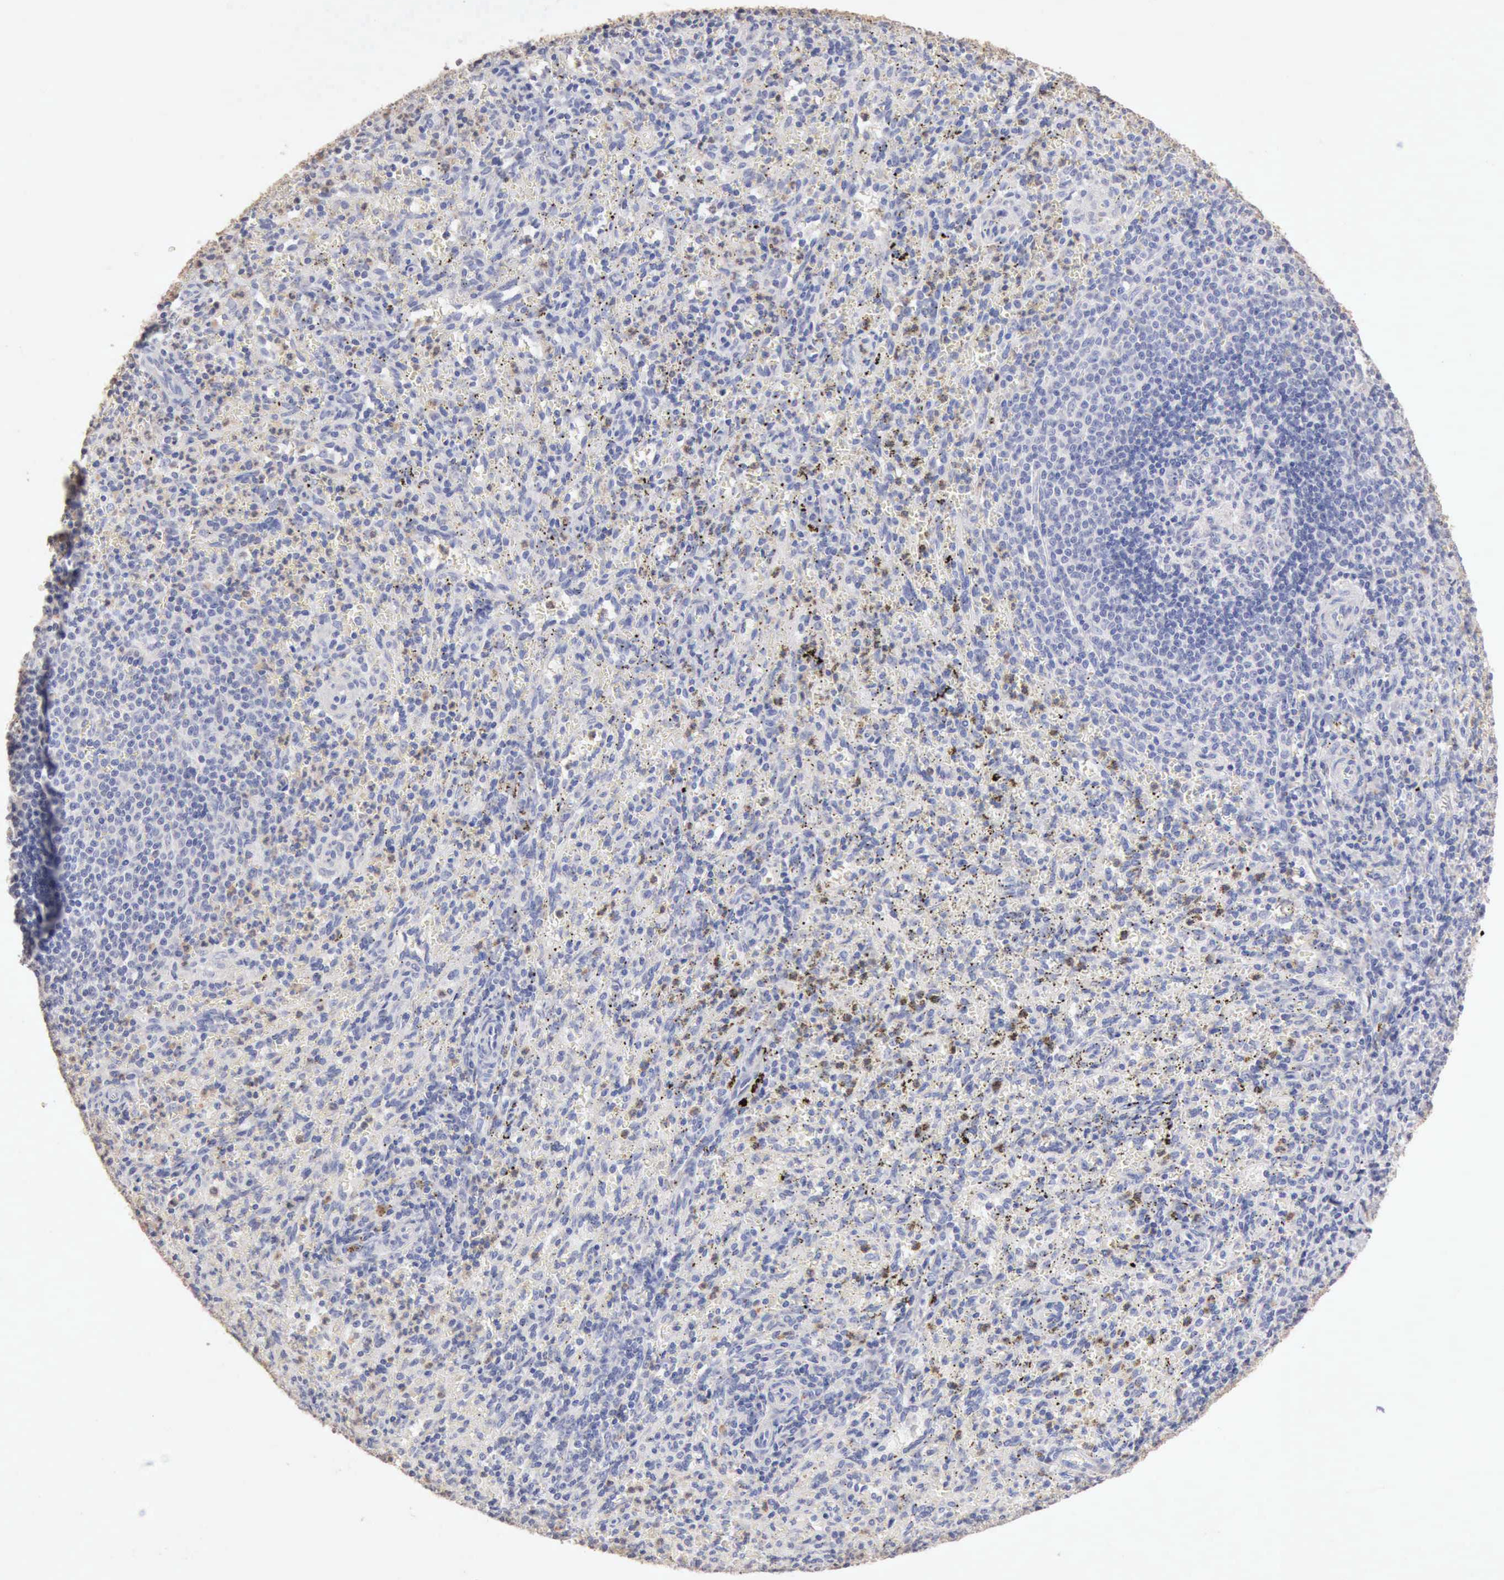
{"staining": {"intensity": "negative", "quantity": "none", "location": "none"}, "tissue": "spleen", "cell_type": "Cells in red pulp", "image_type": "normal", "snomed": [{"axis": "morphology", "description": "Normal tissue, NOS"}, {"axis": "topography", "description": "Spleen"}], "caption": "High magnification brightfield microscopy of normal spleen stained with DAB (3,3'-diaminobenzidine) (brown) and counterstained with hematoxylin (blue): cells in red pulp show no significant expression.", "gene": "KRT6B", "patient": {"sex": "female", "age": 10}}